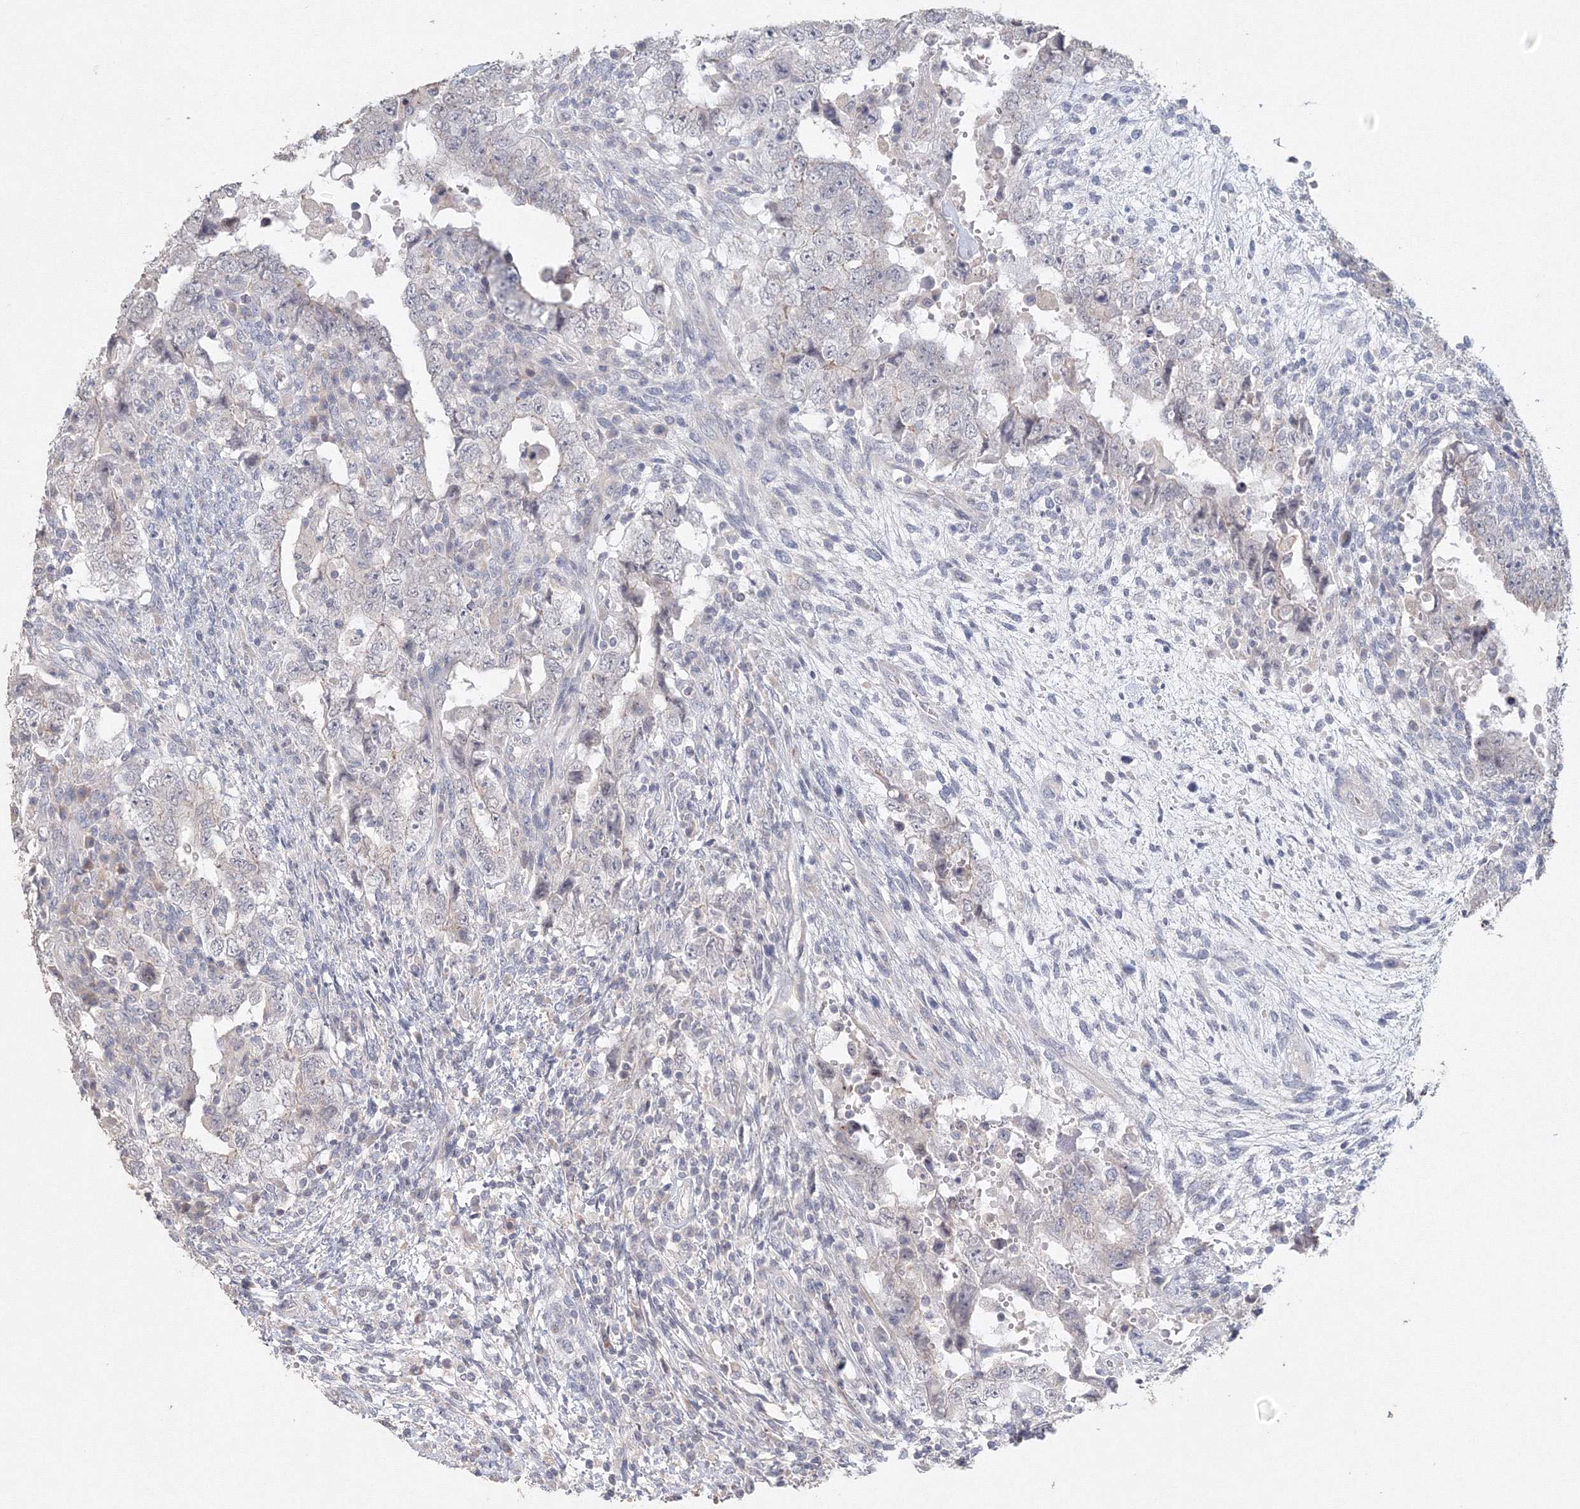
{"staining": {"intensity": "negative", "quantity": "none", "location": "none"}, "tissue": "testis cancer", "cell_type": "Tumor cells", "image_type": "cancer", "snomed": [{"axis": "morphology", "description": "Carcinoma, Embryonal, NOS"}, {"axis": "topography", "description": "Testis"}], "caption": "There is no significant expression in tumor cells of testis cancer (embryonal carcinoma).", "gene": "TACC2", "patient": {"sex": "male", "age": 26}}